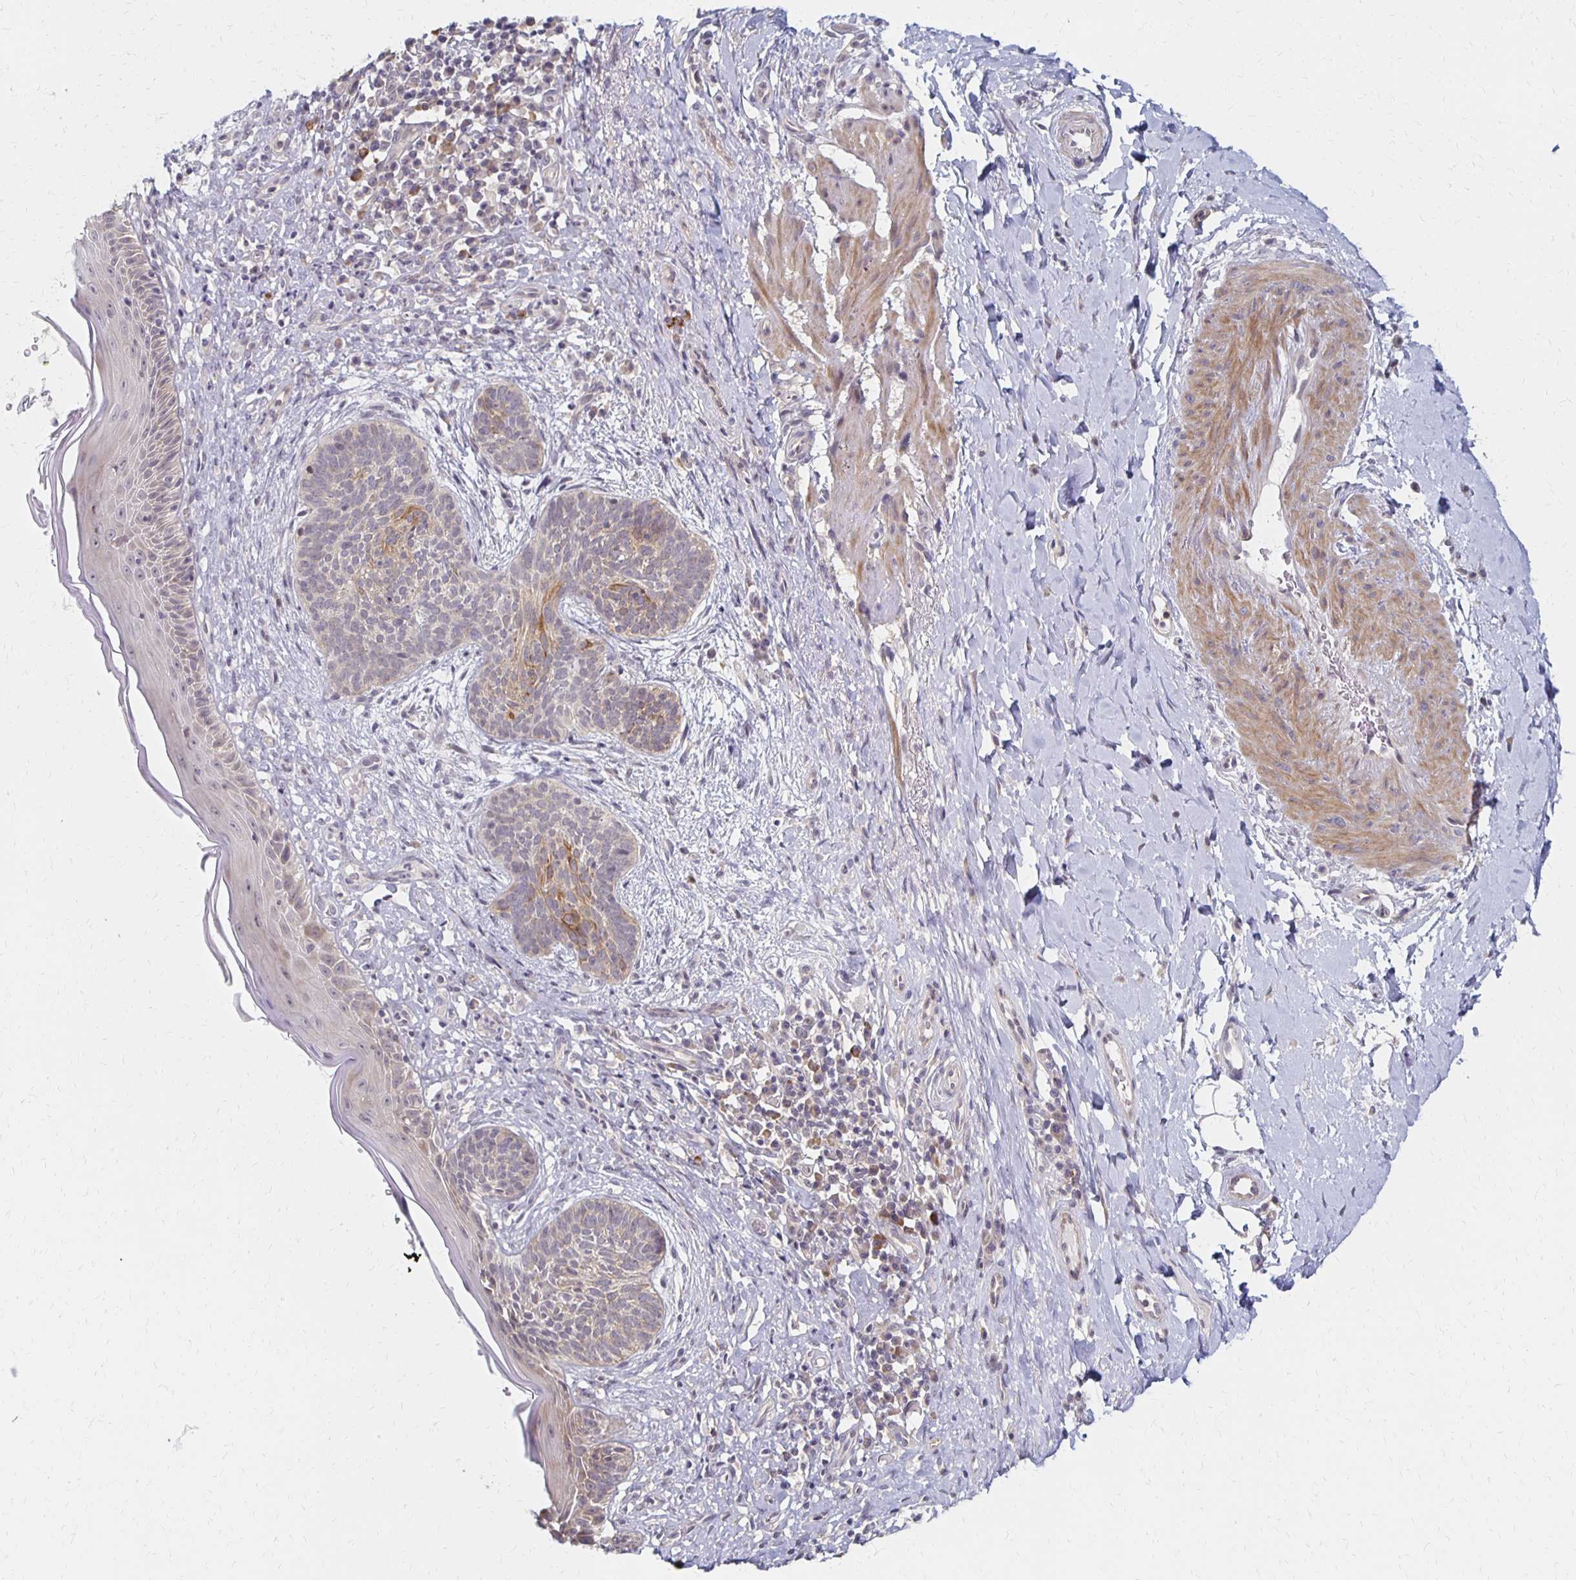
{"staining": {"intensity": "moderate", "quantity": "<25%", "location": "cytoplasmic/membranous"}, "tissue": "skin cancer", "cell_type": "Tumor cells", "image_type": "cancer", "snomed": [{"axis": "morphology", "description": "Basal cell carcinoma"}, {"axis": "topography", "description": "Skin"}], "caption": "Skin cancer (basal cell carcinoma) stained with DAB (3,3'-diaminobenzidine) IHC shows low levels of moderate cytoplasmic/membranous expression in approximately <25% of tumor cells. (DAB = brown stain, brightfield microscopy at high magnification).", "gene": "PRKCB", "patient": {"sex": "male", "age": 89}}